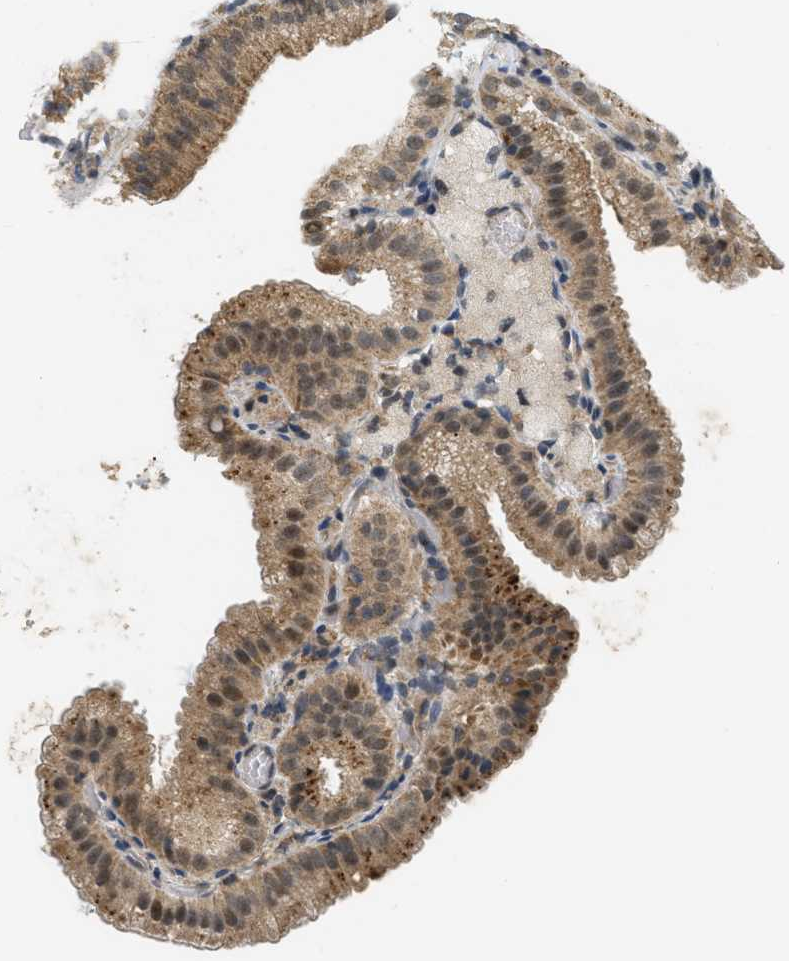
{"staining": {"intensity": "moderate", "quantity": ">75%", "location": "cytoplasmic/membranous"}, "tissue": "gallbladder", "cell_type": "Glandular cells", "image_type": "normal", "snomed": [{"axis": "morphology", "description": "Normal tissue, NOS"}, {"axis": "topography", "description": "Gallbladder"}], "caption": "A brown stain highlights moderate cytoplasmic/membranous expression of a protein in glandular cells of normal gallbladder. (IHC, brightfield microscopy, high magnification).", "gene": "PRKD1", "patient": {"sex": "male", "age": 54}}